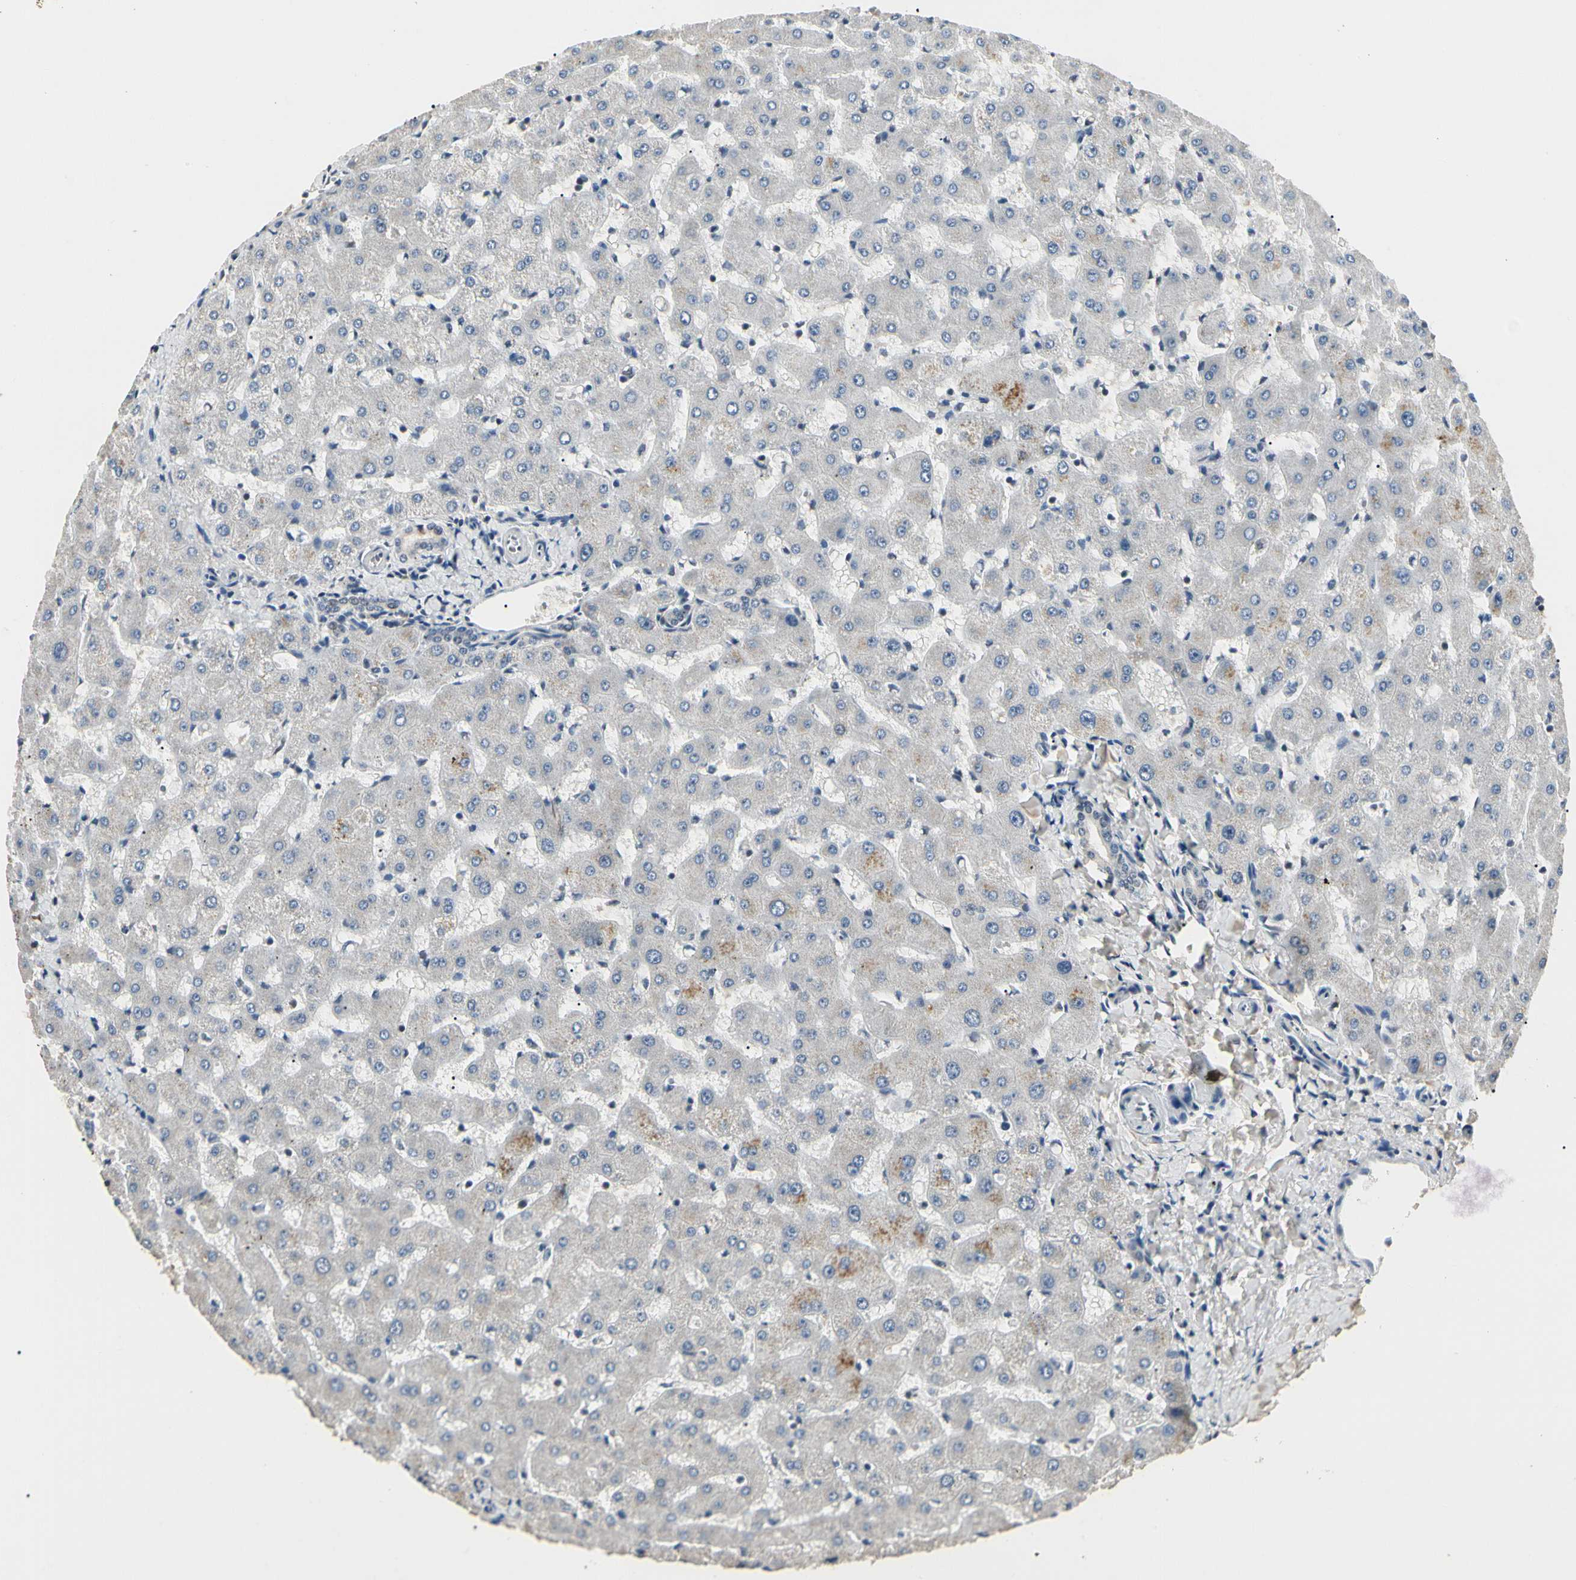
{"staining": {"intensity": "weak", "quantity": "<25%", "location": "cytoplasmic/membranous"}, "tissue": "liver", "cell_type": "Cholangiocytes", "image_type": "normal", "snomed": [{"axis": "morphology", "description": "Normal tissue, NOS"}, {"axis": "topography", "description": "Liver"}], "caption": "Immunohistochemistry (IHC) photomicrograph of benign liver: human liver stained with DAB (3,3'-diaminobenzidine) displays no significant protein positivity in cholangiocytes.", "gene": "GREM1", "patient": {"sex": "female", "age": 63}}